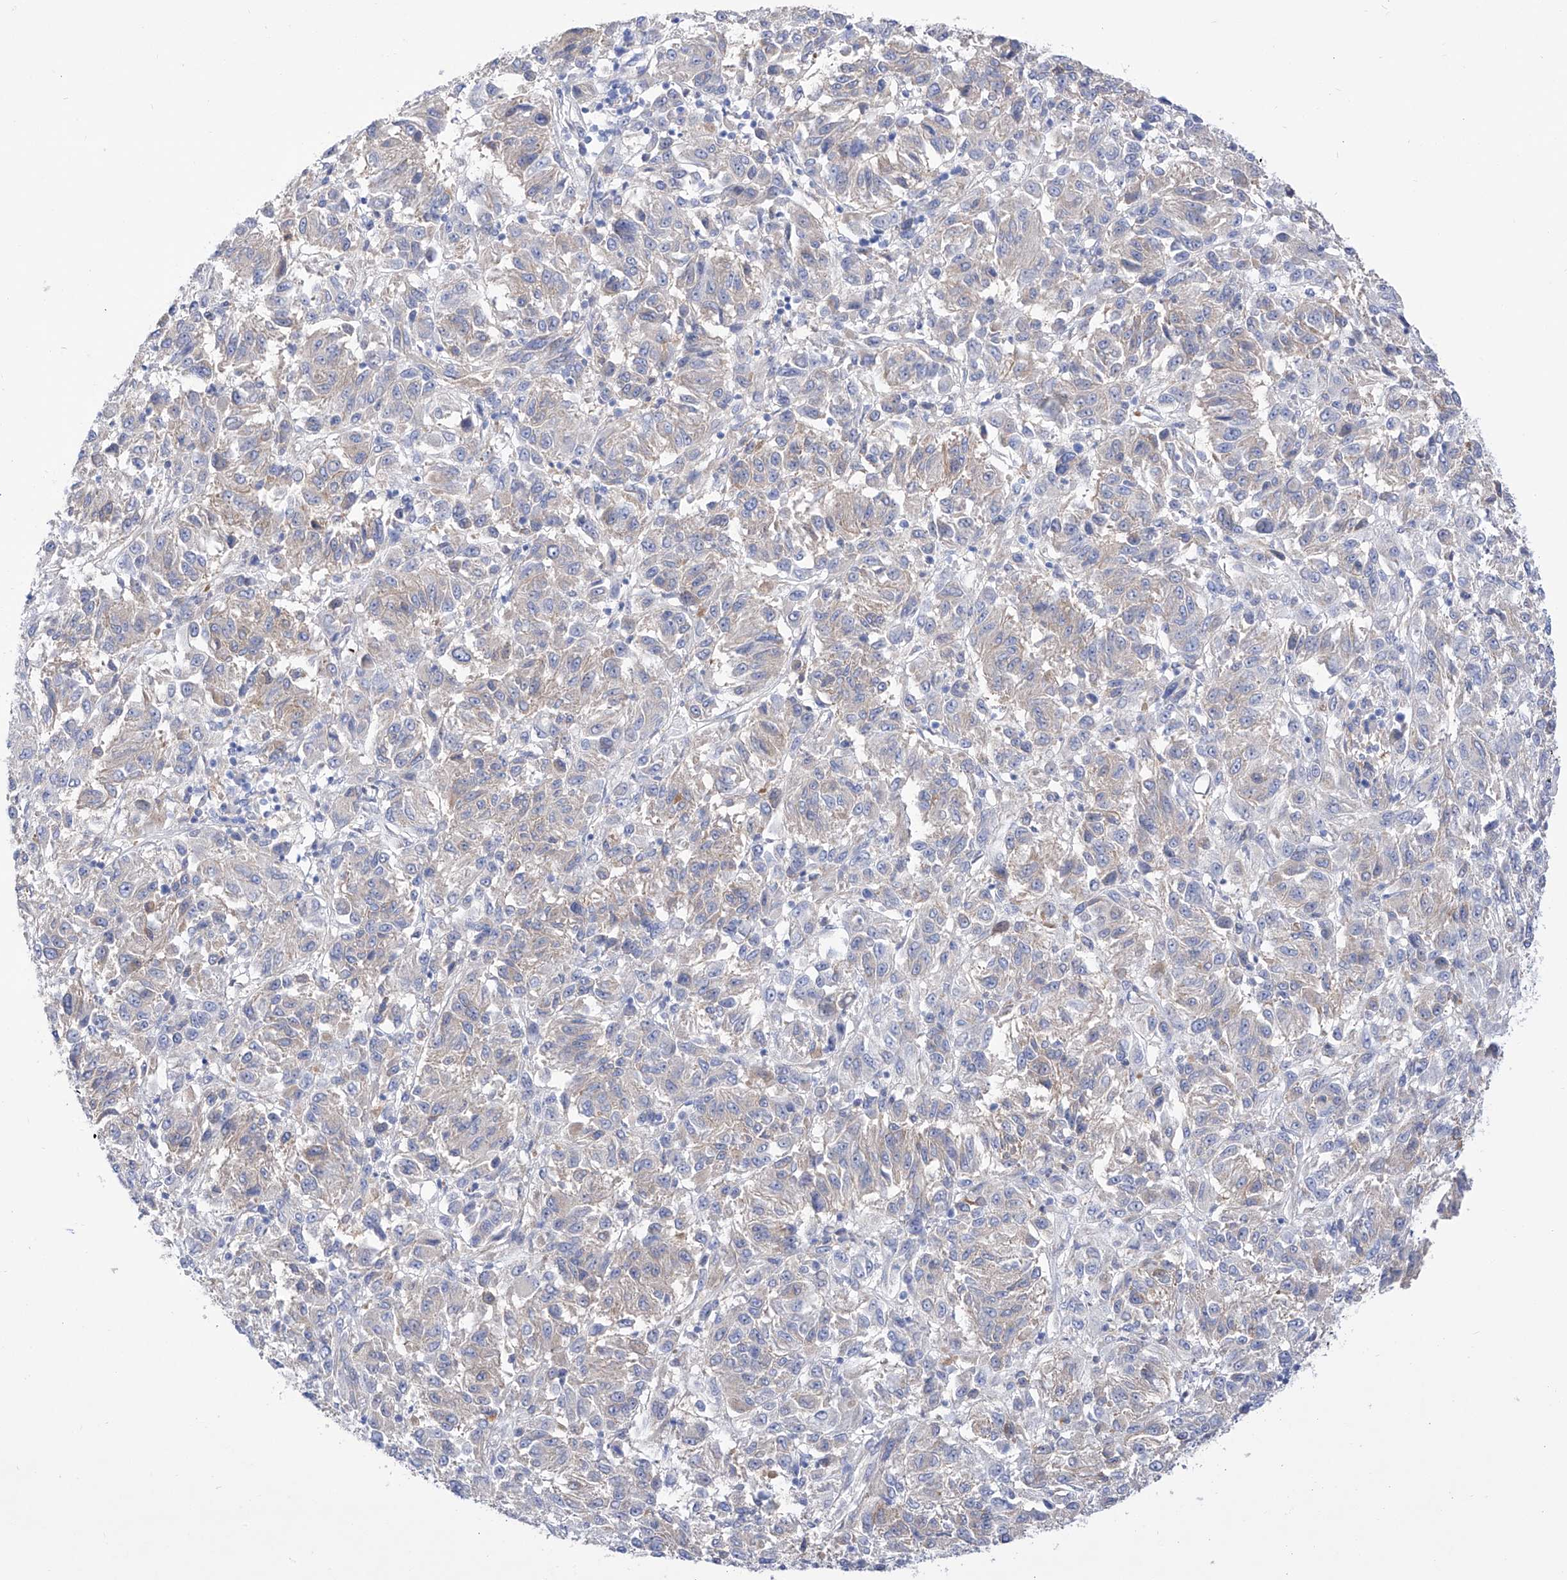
{"staining": {"intensity": "negative", "quantity": "none", "location": "none"}, "tissue": "melanoma", "cell_type": "Tumor cells", "image_type": "cancer", "snomed": [{"axis": "morphology", "description": "Malignant melanoma, Metastatic site"}, {"axis": "topography", "description": "Lung"}], "caption": "Immunohistochemistry histopathology image of neoplastic tissue: melanoma stained with DAB (3,3'-diaminobenzidine) reveals no significant protein staining in tumor cells.", "gene": "ZNF653", "patient": {"sex": "male", "age": 64}}